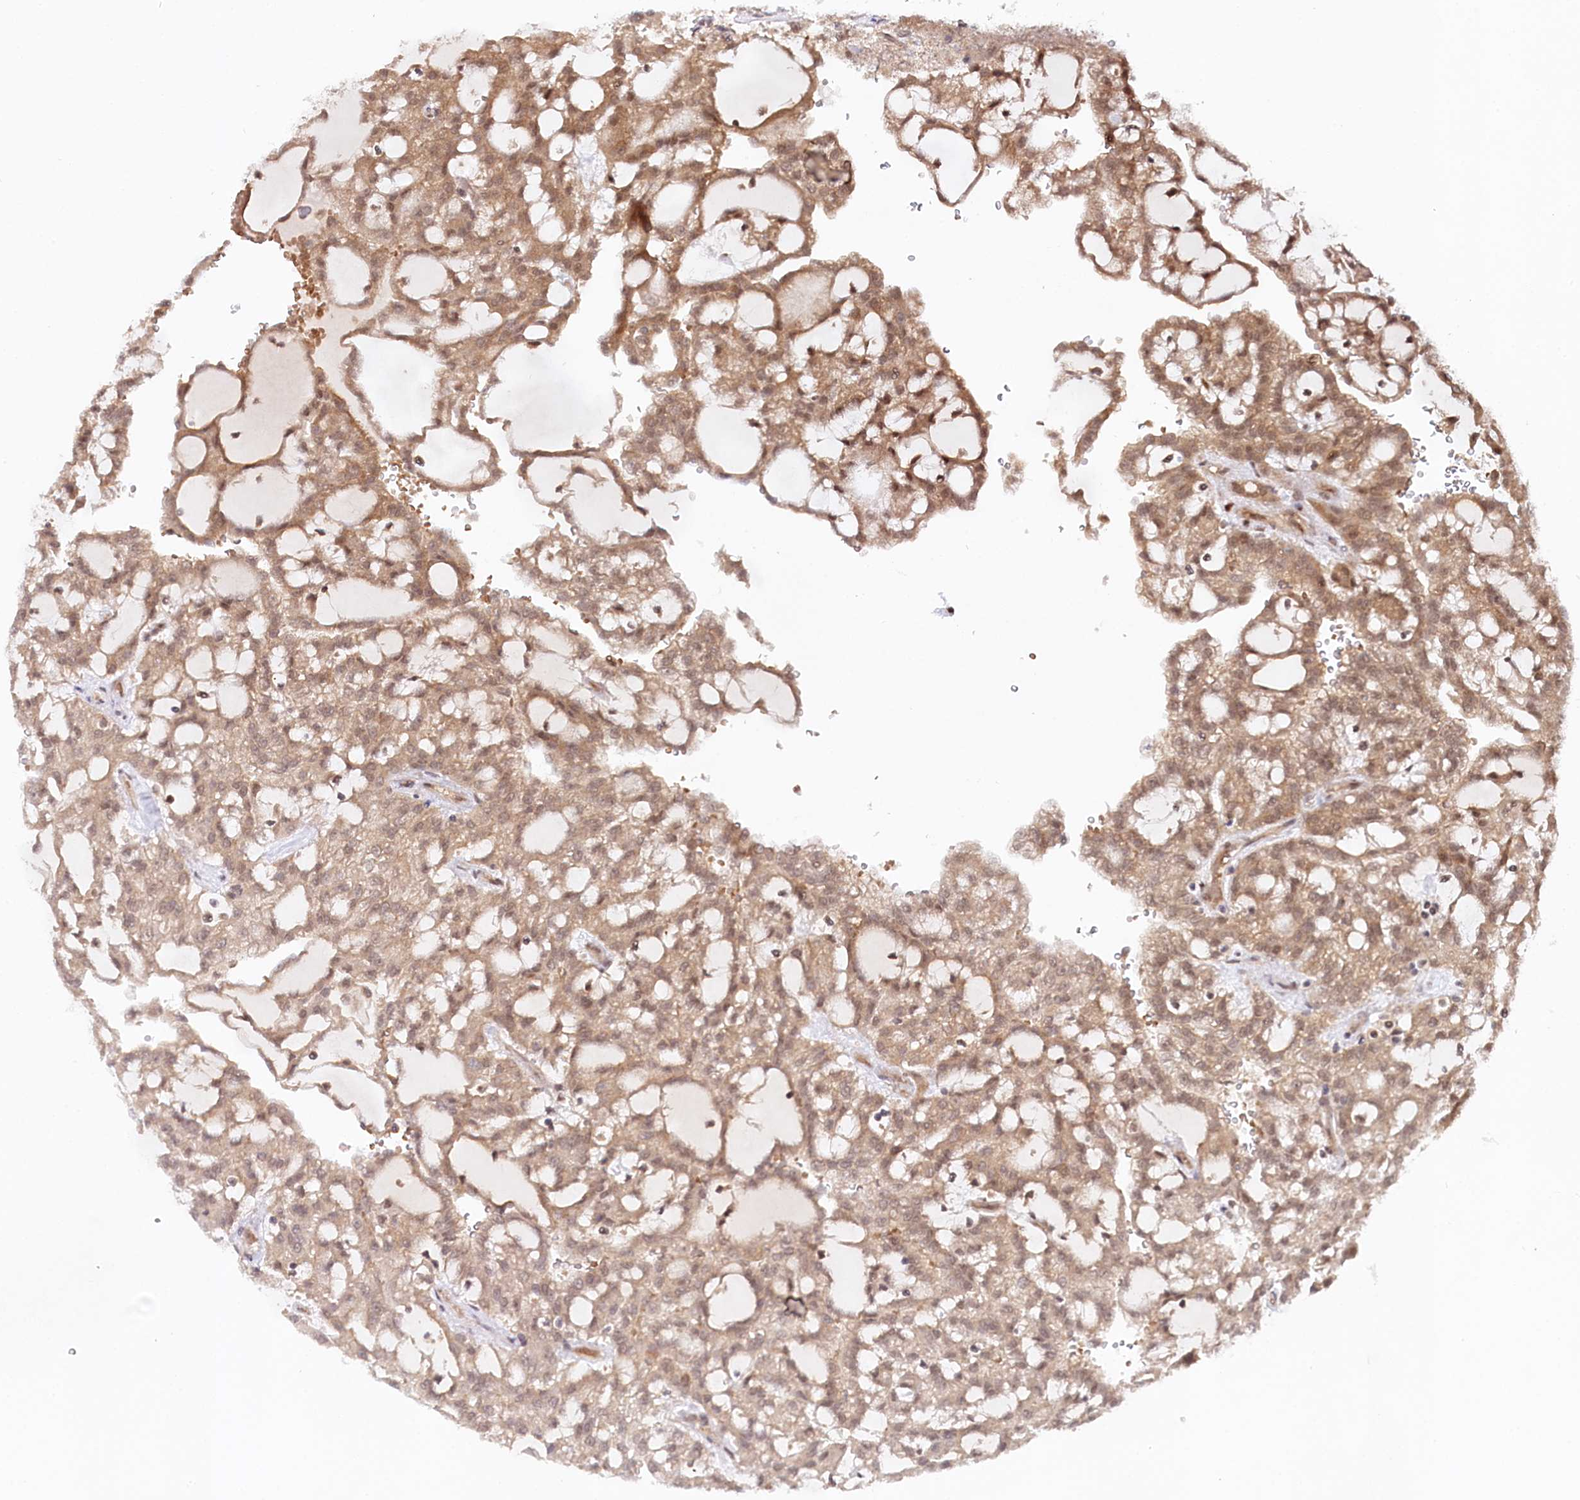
{"staining": {"intensity": "moderate", "quantity": ">75%", "location": "cytoplasmic/membranous,nuclear"}, "tissue": "renal cancer", "cell_type": "Tumor cells", "image_type": "cancer", "snomed": [{"axis": "morphology", "description": "Adenocarcinoma, NOS"}, {"axis": "topography", "description": "Kidney"}], "caption": "A micrograph showing moderate cytoplasmic/membranous and nuclear expression in about >75% of tumor cells in renal cancer (adenocarcinoma), as visualized by brown immunohistochemical staining.", "gene": "CCDC65", "patient": {"sex": "male", "age": 63}}